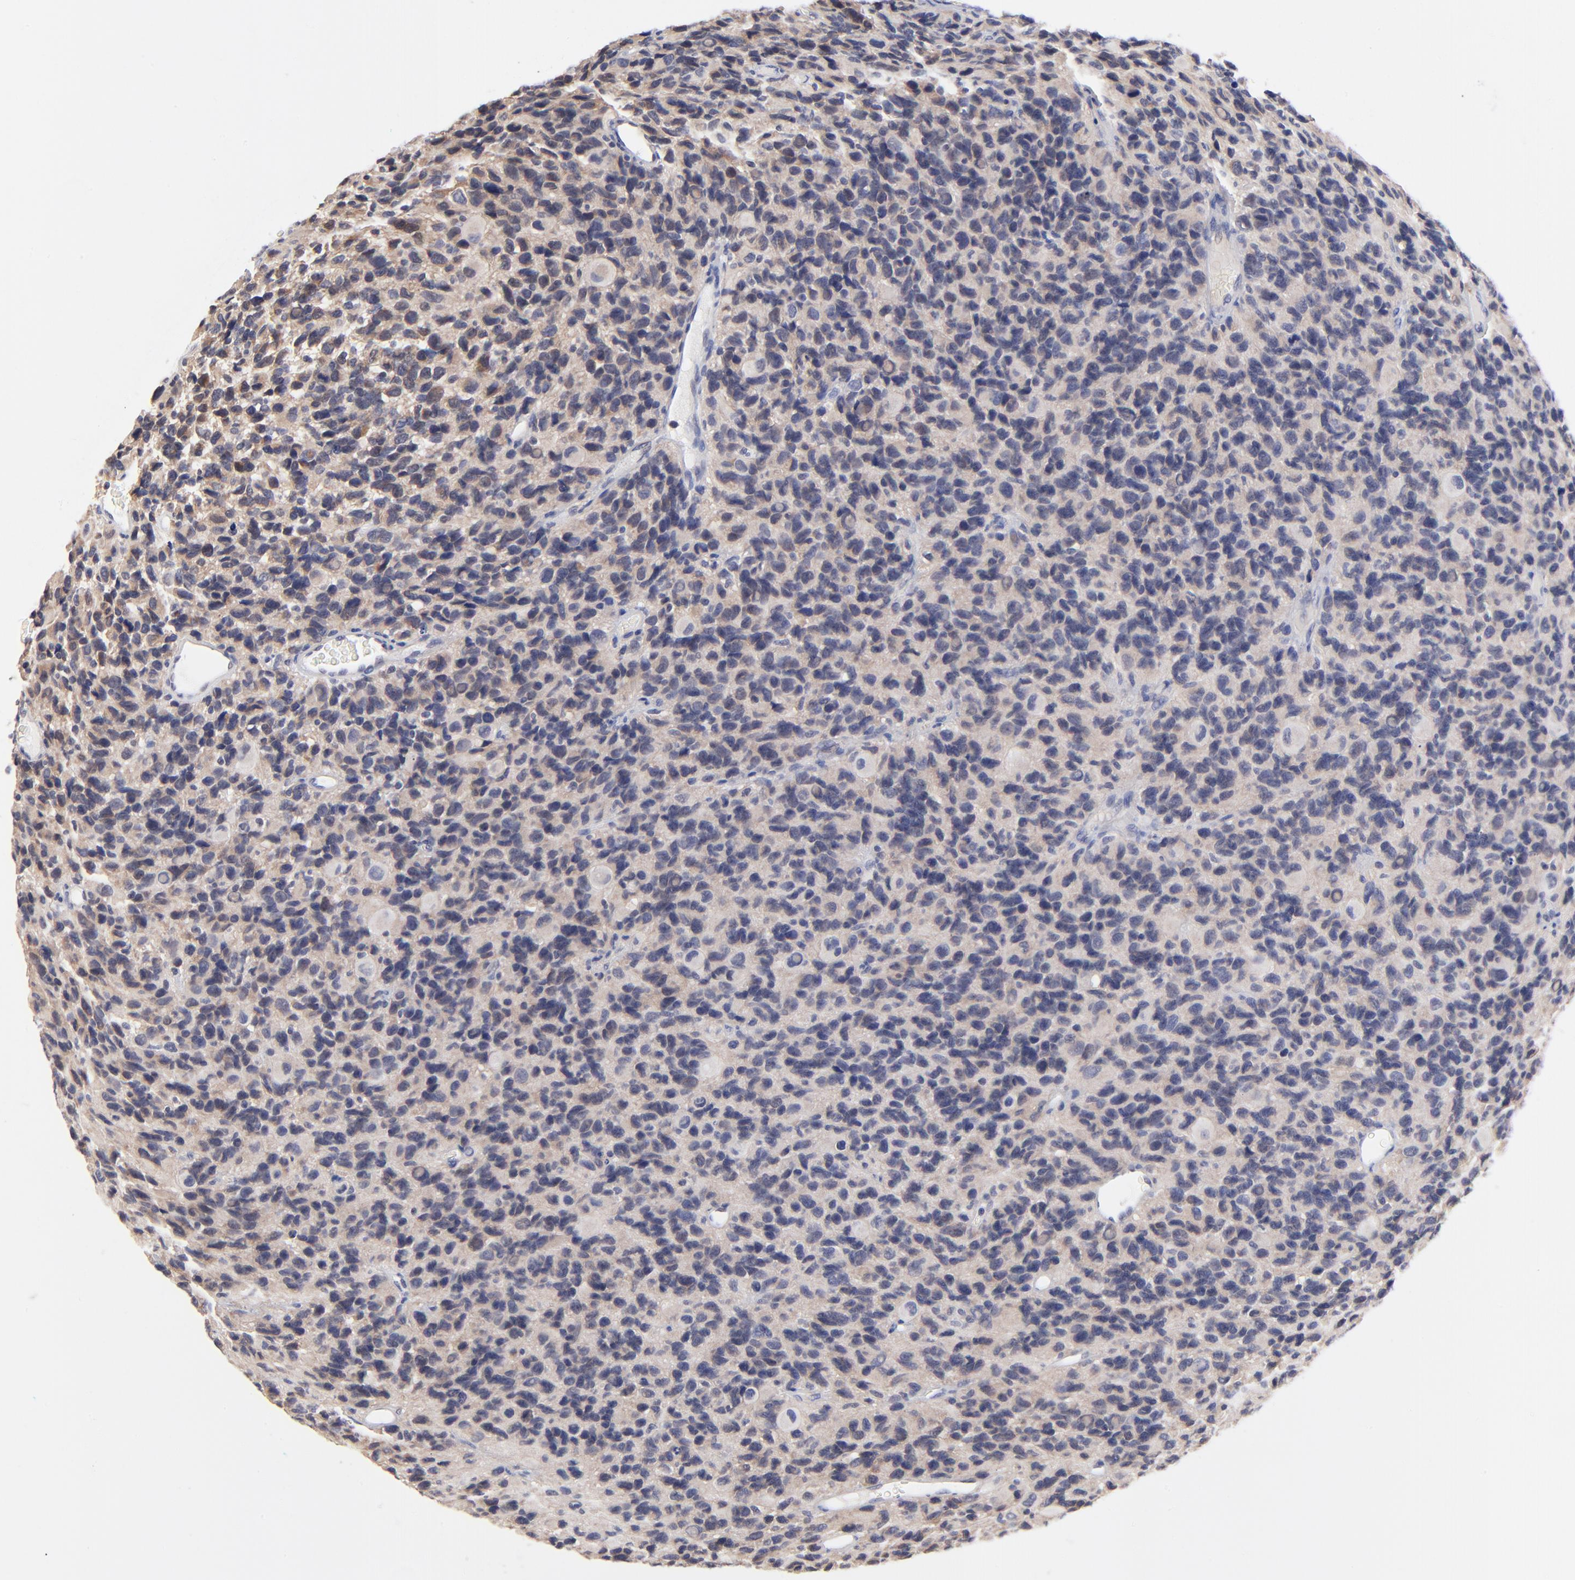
{"staining": {"intensity": "weak", "quantity": ">75%", "location": "cytoplasmic/membranous"}, "tissue": "glioma", "cell_type": "Tumor cells", "image_type": "cancer", "snomed": [{"axis": "morphology", "description": "Glioma, malignant, High grade"}, {"axis": "topography", "description": "Brain"}], "caption": "Immunohistochemical staining of glioma shows low levels of weak cytoplasmic/membranous positivity in approximately >75% of tumor cells.", "gene": "FBXO8", "patient": {"sex": "male", "age": 77}}